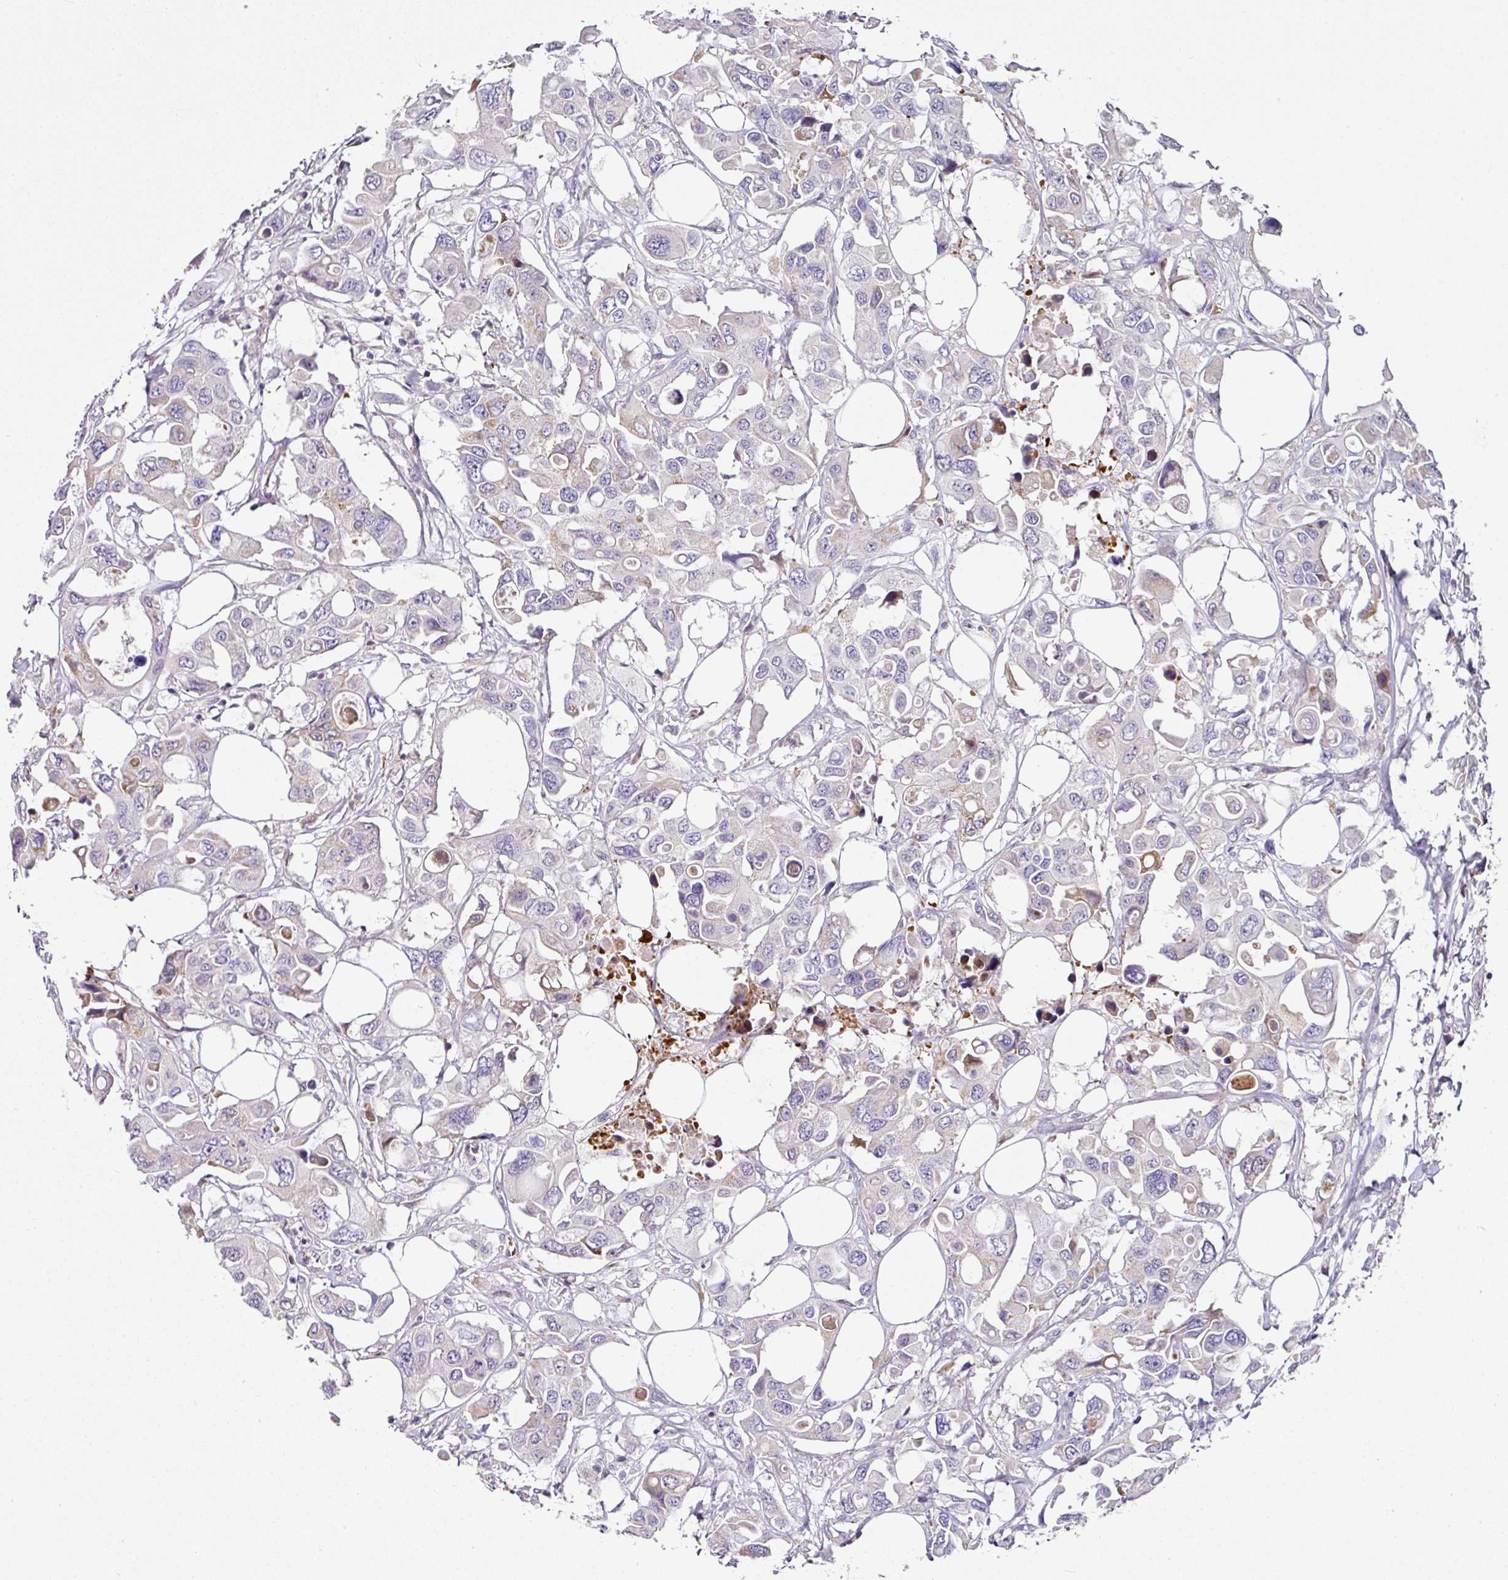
{"staining": {"intensity": "negative", "quantity": "none", "location": "none"}, "tissue": "colorectal cancer", "cell_type": "Tumor cells", "image_type": "cancer", "snomed": [{"axis": "morphology", "description": "Adenocarcinoma, NOS"}, {"axis": "topography", "description": "Colon"}], "caption": "Immunohistochemistry of colorectal adenocarcinoma demonstrates no expression in tumor cells.", "gene": "ANKRD18A", "patient": {"sex": "male", "age": 77}}